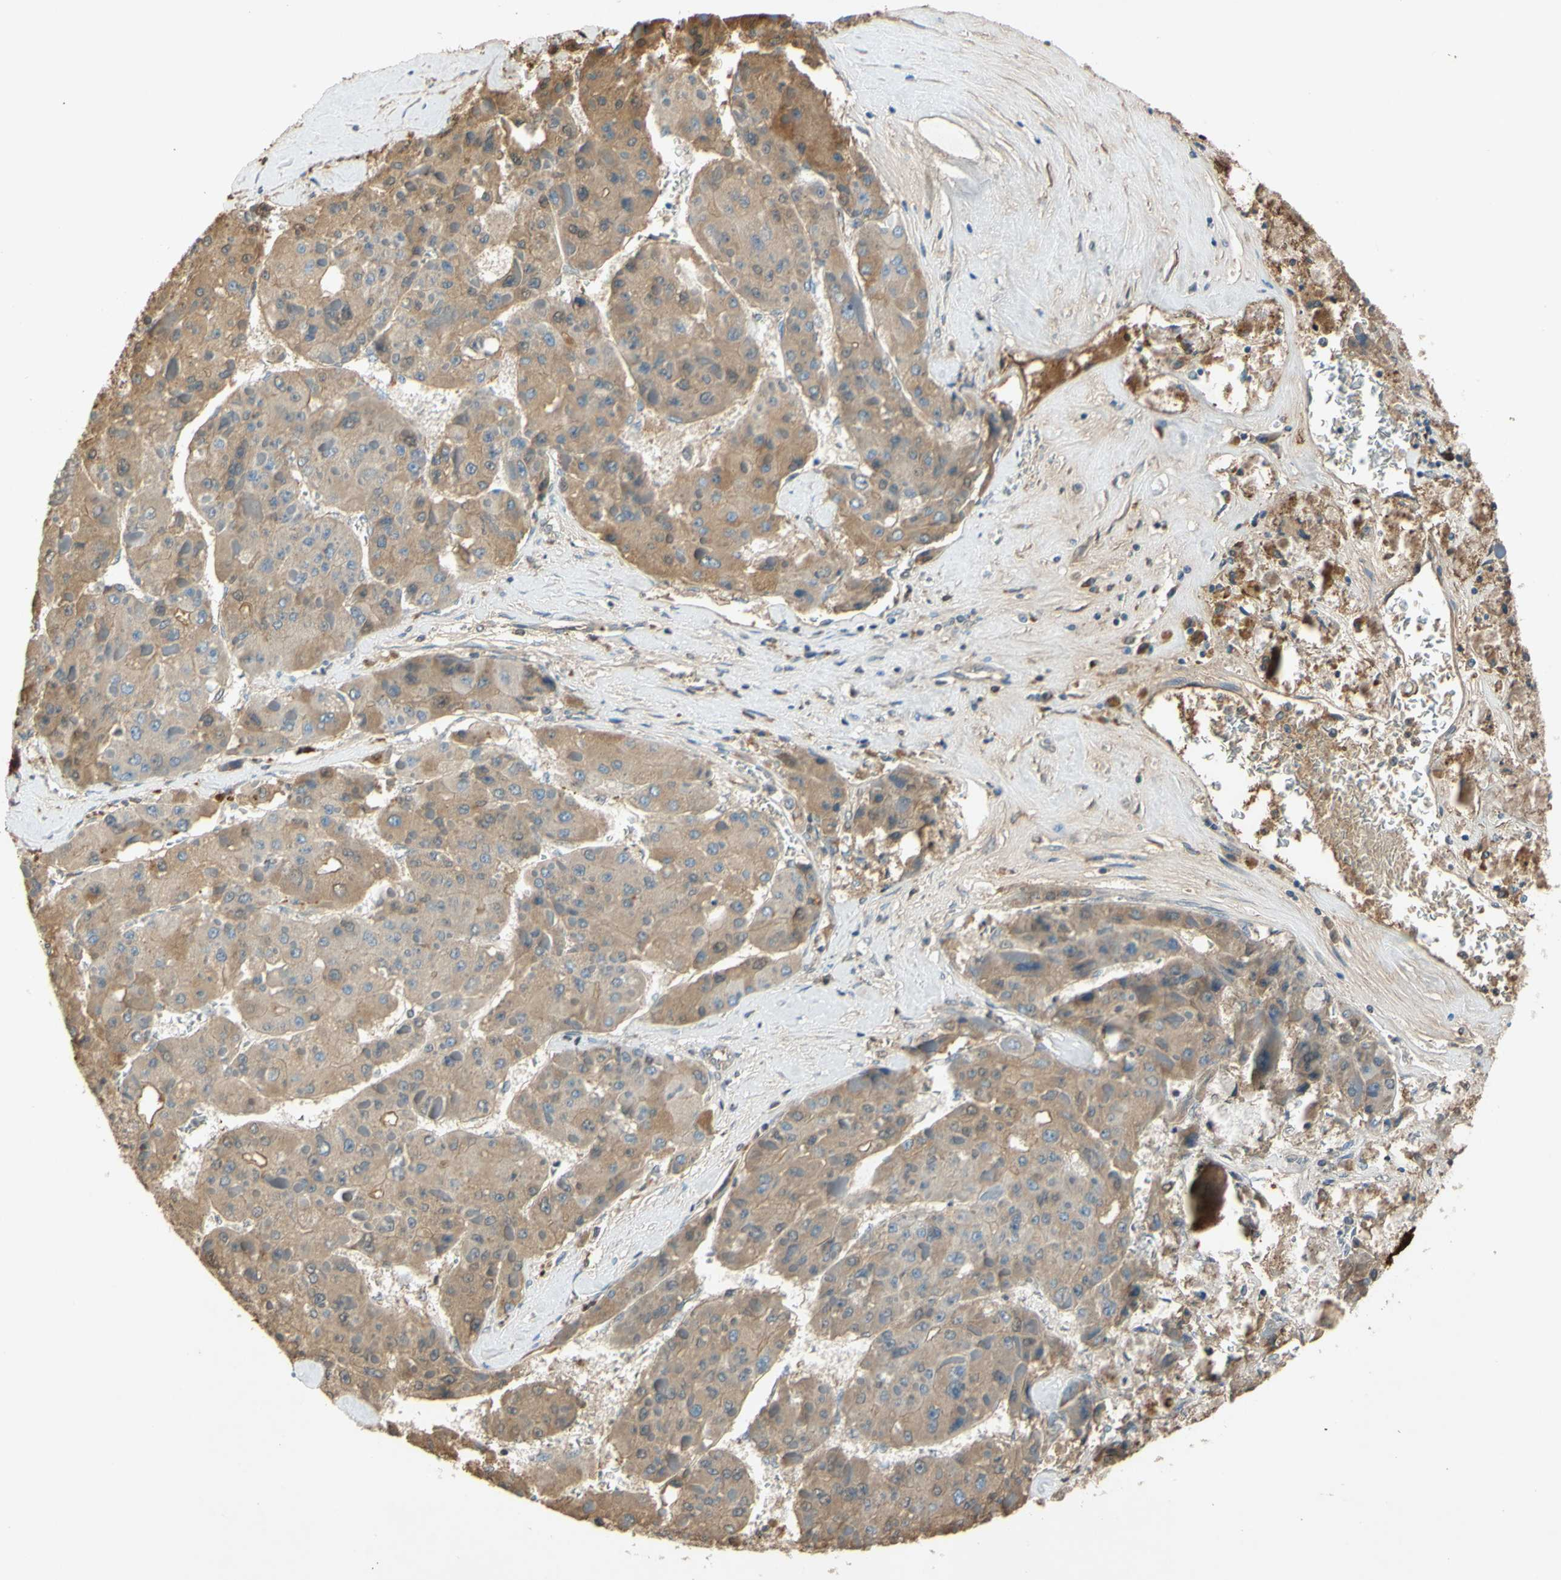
{"staining": {"intensity": "moderate", "quantity": "25%-75%", "location": "cytoplasmic/membranous"}, "tissue": "liver cancer", "cell_type": "Tumor cells", "image_type": "cancer", "snomed": [{"axis": "morphology", "description": "Carcinoma, Hepatocellular, NOS"}, {"axis": "topography", "description": "Liver"}], "caption": "A brown stain shows moderate cytoplasmic/membranous expression of a protein in hepatocellular carcinoma (liver) tumor cells. (Stains: DAB in brown, nuclei in blue, Microscopy: brightfield microscopy at high magnification).", "gene": "TIMP2", "patient": {"sex": "female", "age": 73}}